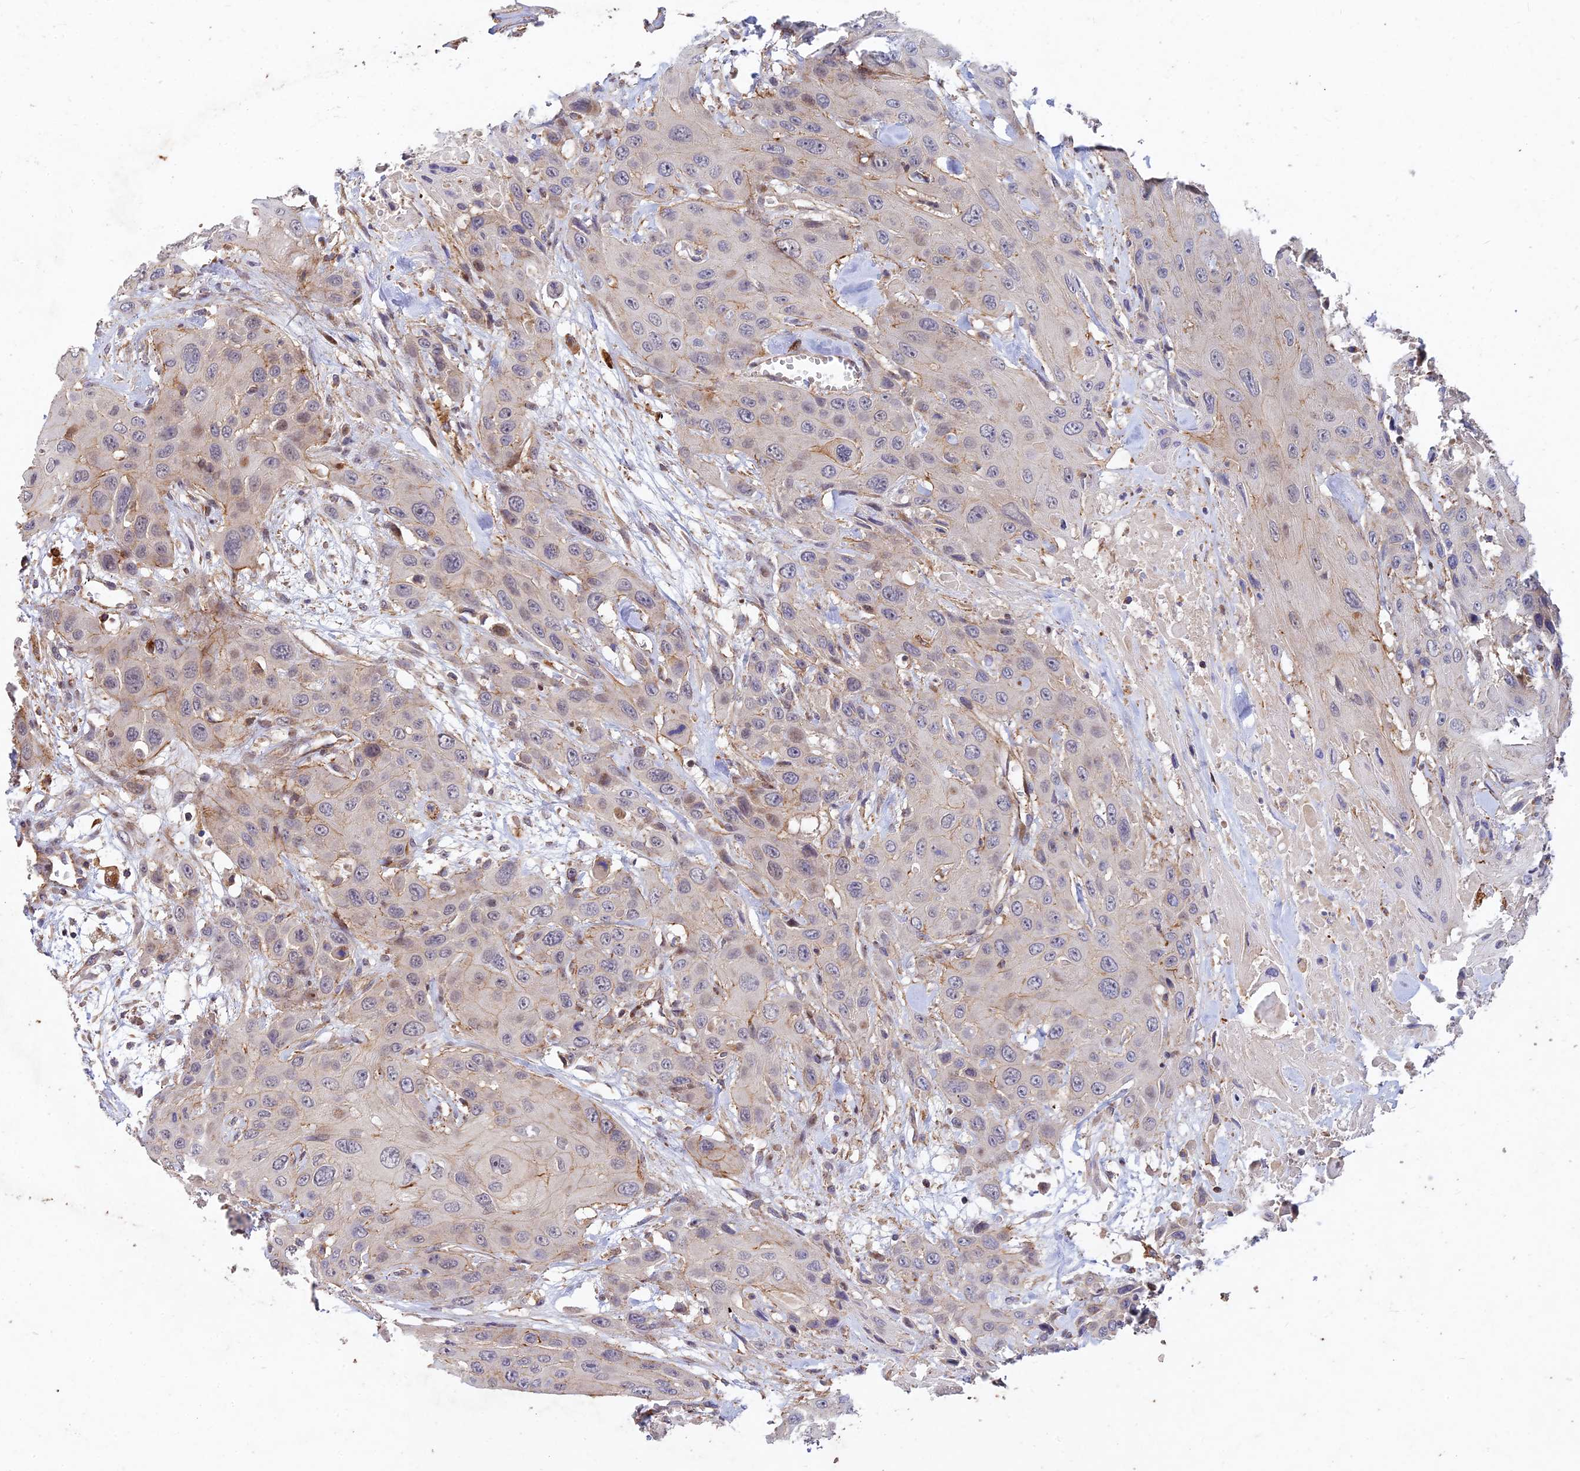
{"staining": {"intensity": "negative", "quantity": "none", "location": "none"}, "tissue": "head and neck cancer", "cell_type": "Tumor cells", "image_type": "cancer", "snomed": [{"axis": "morphology", "description": "Squamous cell carcinoma, NOS"}, {"axis": "topography", "description": "Head-Neck"}], "caption": "DAB (3,3'-diaminobenzidine) immunohistochemical staining of human squamous cell carcinoma (head and neck) demonstrates no significant expression in tumor cells.", "gene": "RELCH", "patient": {"sex": "male", "age": 81}}